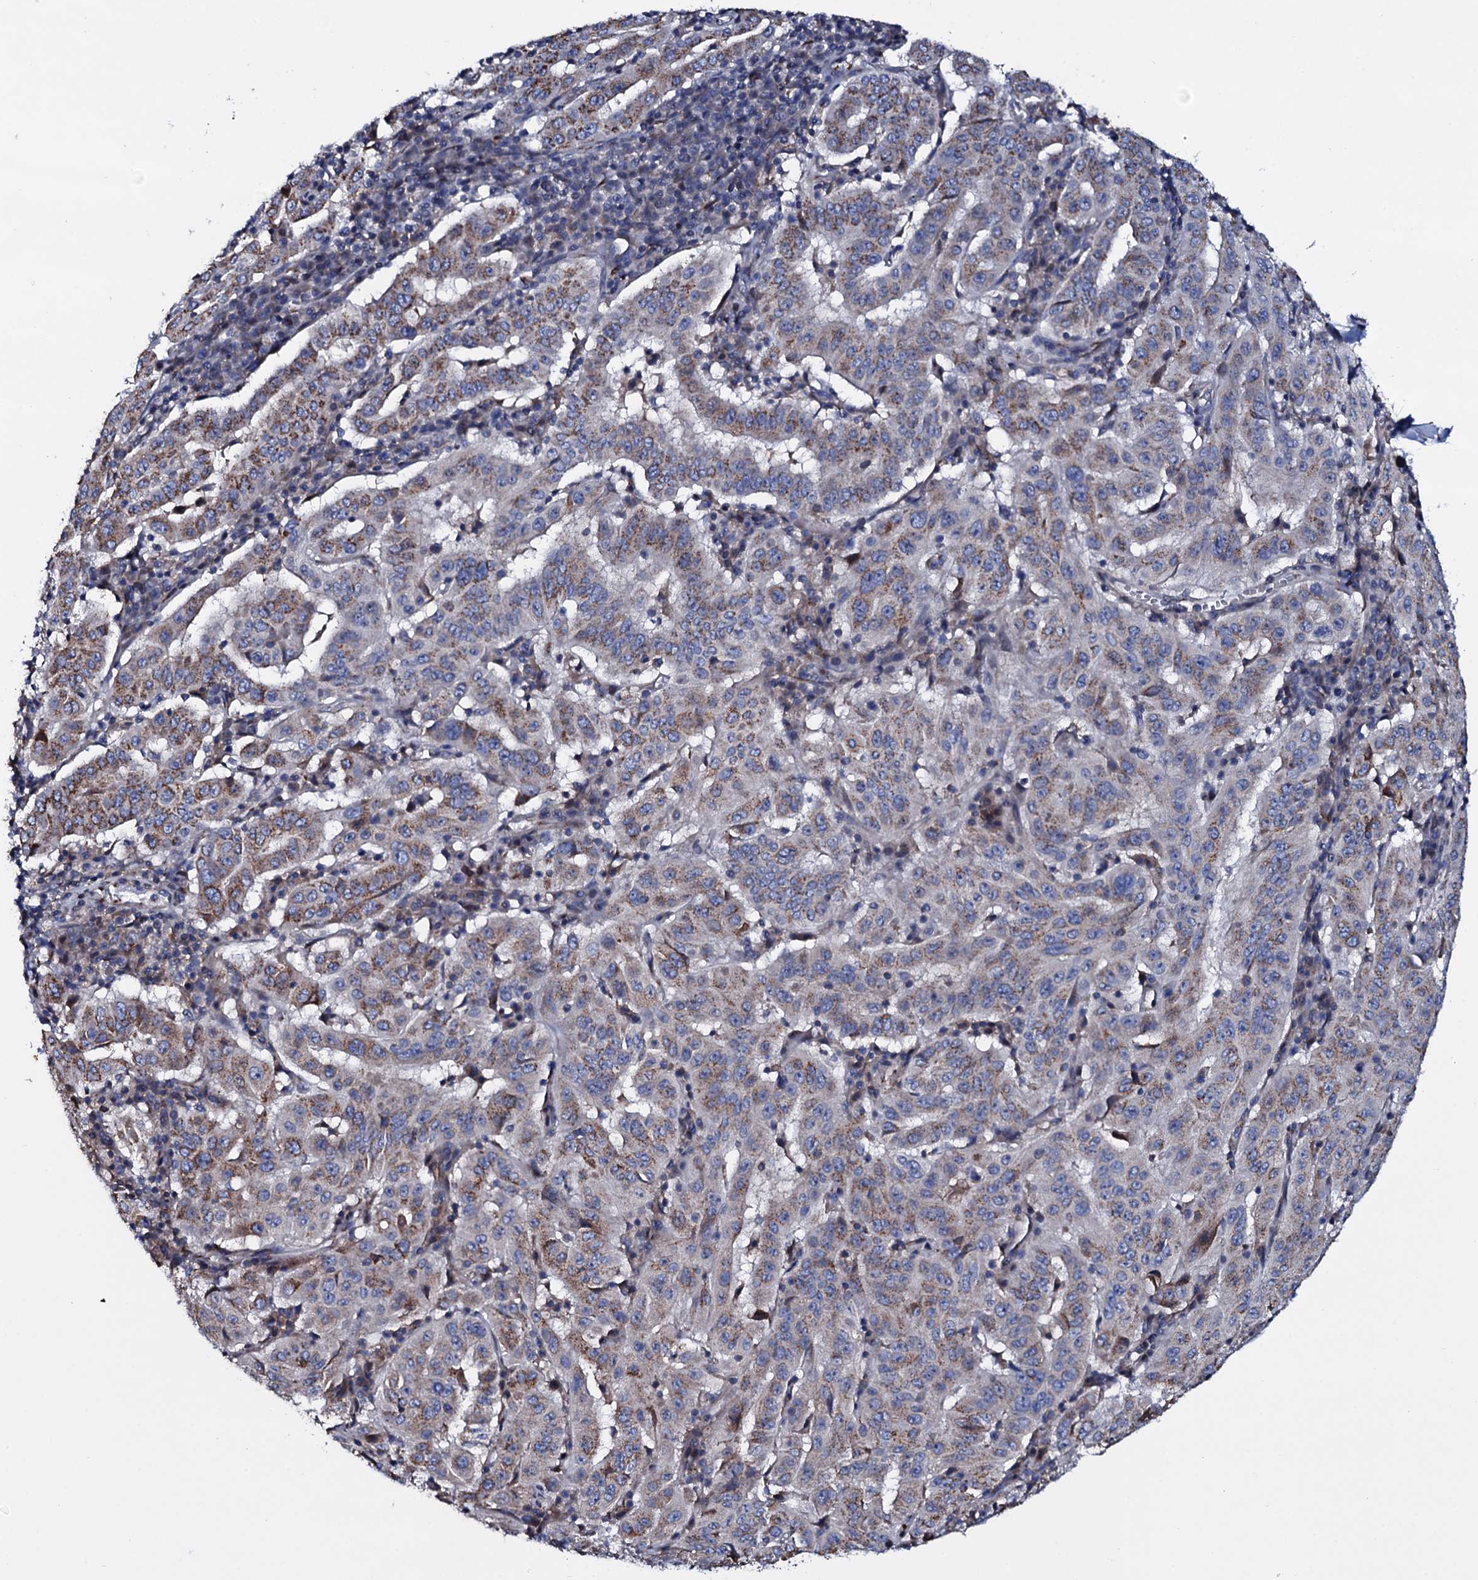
{"staining": {"intensity": "moderate", "quantity": "25%-75%", "location": "cytoplasmic/membranous"}, "tissue": "pancreatic cancer", "cell_type": "Tumor cells", "image_type": "cancer", "snomed": [{"axis": "morphology", "description": "Adenocarcinoma, NOS"}, {"axis": "topography", "description": "Pancreas"}], "caption": "A brown stain highlights moderate cytoplasmic/membranous positivity of a protein in human pancreatic cancer tumor cells. The staining is performed using DAB brown chromogen to label protein expression. The nuclei are counter-stained blue using hematoxylin.", "gene": "PLET1", "patient": {"sex": "male", "age": 63}}